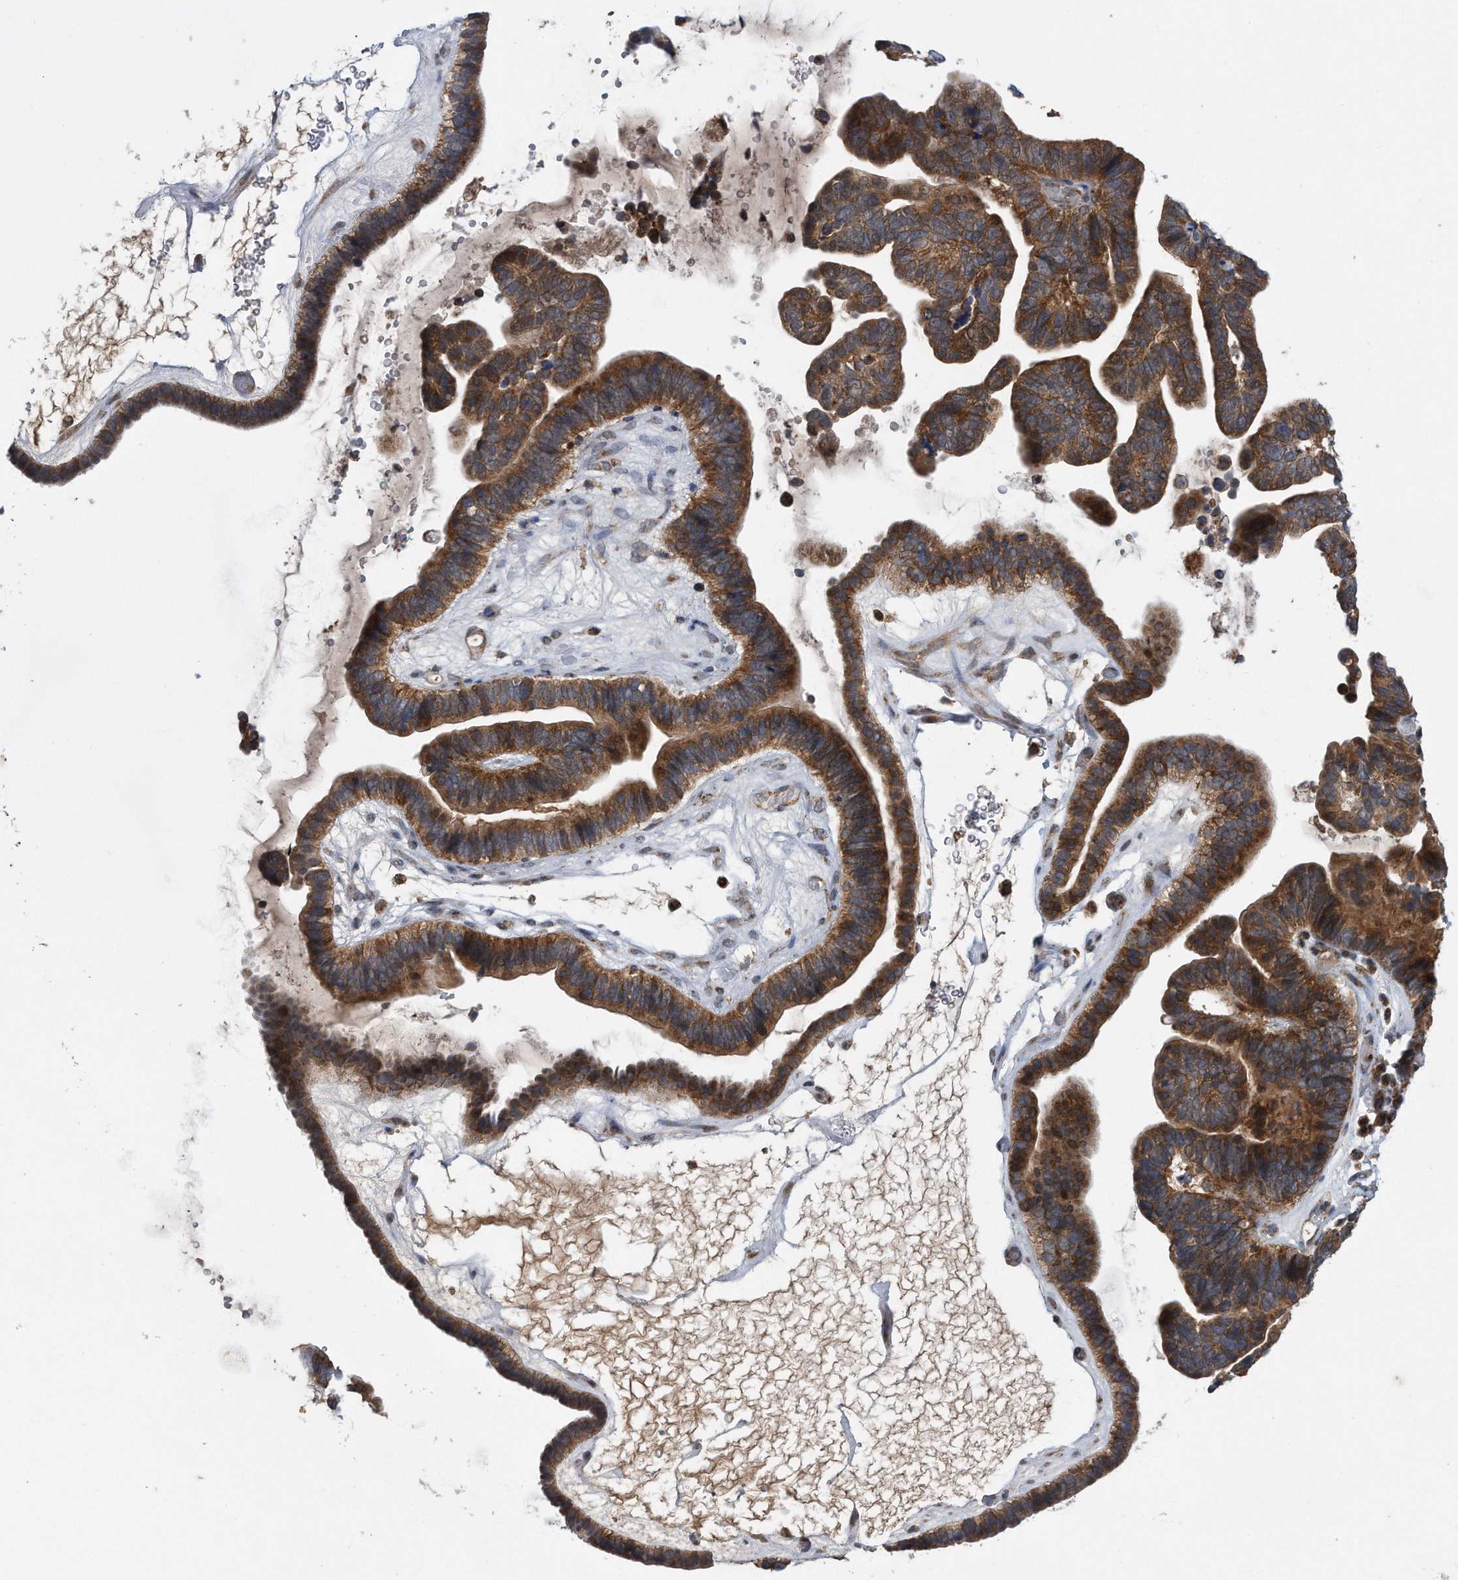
{"staining": {"intensity": "strong", "quantity": ">75%", "location": "cytoplasmic/membranous"}, "tissue": "ovarian cancer", "cell_type": "Tumor cells", "image_type": "cancer", "snomed": [{"axis": "morphology", "description": "Cystadenocarcinoma, serous, NOS"}, {"axis": "topography", "description": "Ovary"}], "caption": "Ovarian serous cystadenocarcinoma stained with IHC demonstrates strong cytoplasmic/membranous expression in about >75% of tumor cells.", "gene": "ALPK2", "patient": {"sex": "female", "age": 56}}